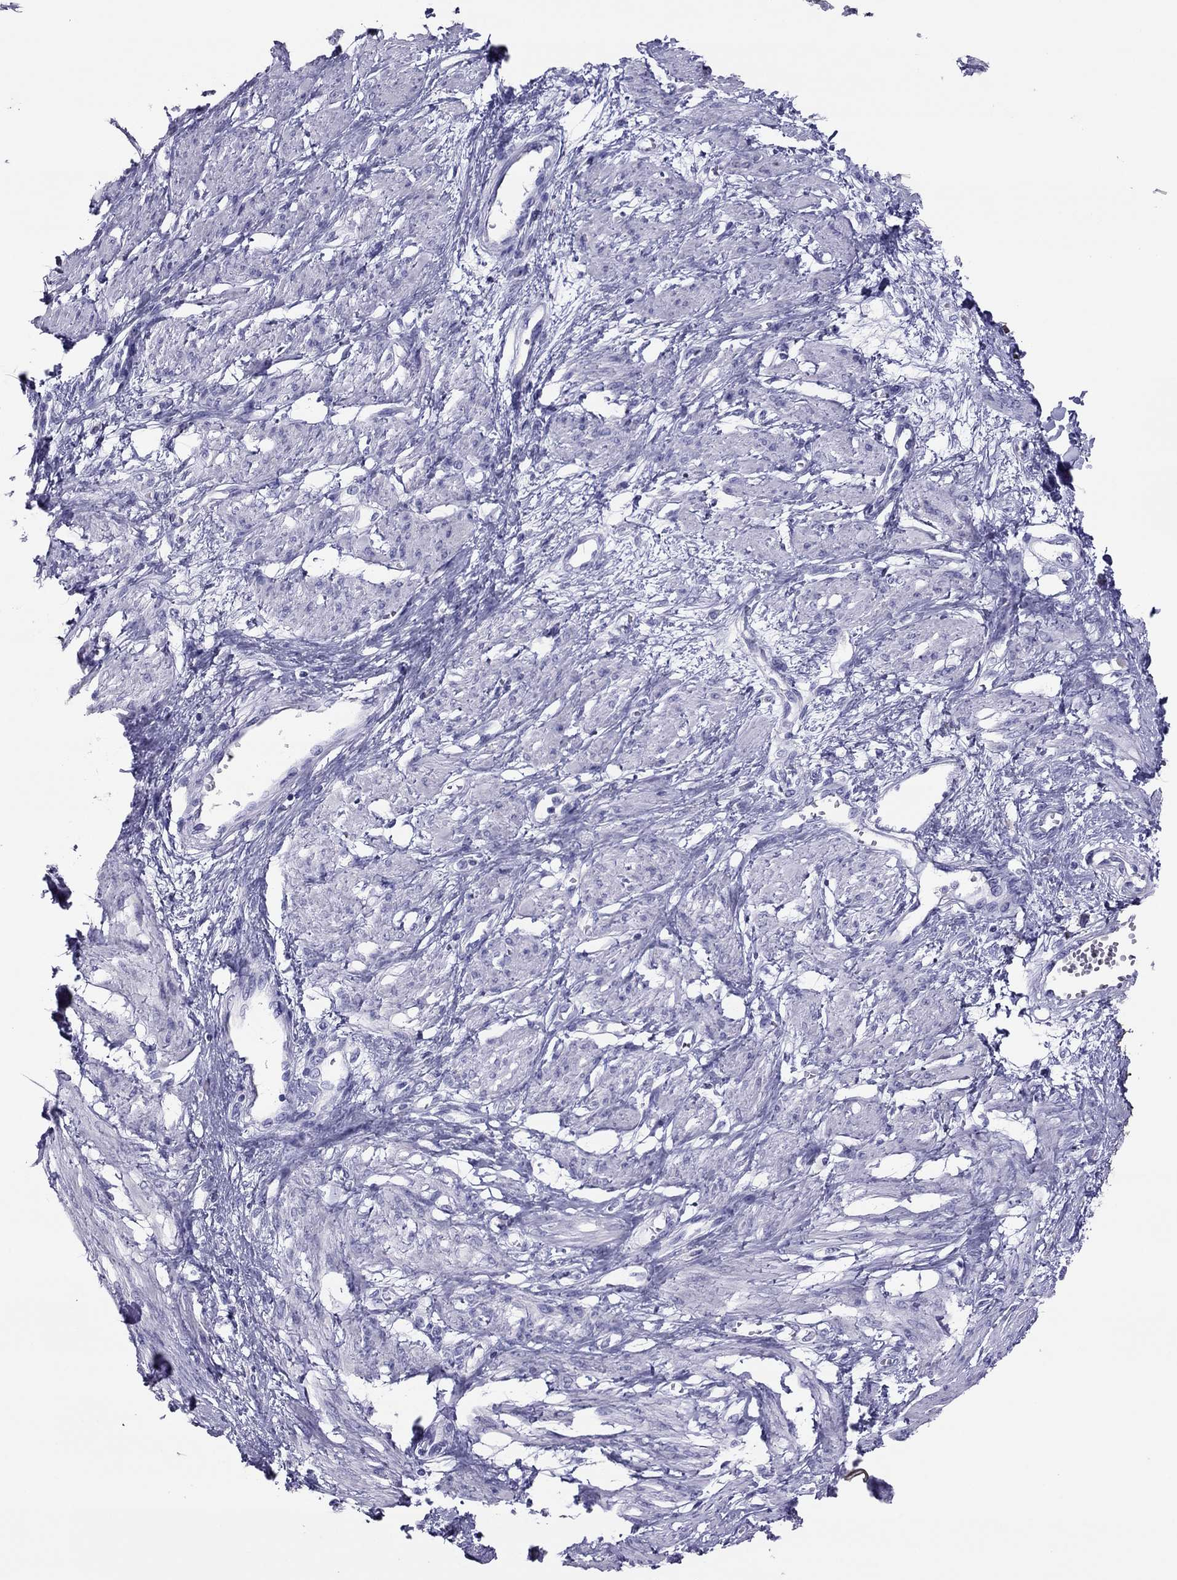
{"staining": {"intensity": "negative", "quantity": "none", "location": "none"}, "tissue": "smooth muscle", "cell_type": "Smooth muscle cells", "image_type": "normal", "snomed": [{"axis": "morphology", "description": "Normal tissue, NOS"}, {"axis": "topography", "description": "Smooth muscle"}, {"axis": "topography", "description": "Uterus"}], "caption": "This is an IHC photomicrograph of unremarkable smooth muscle. There is no positivity in smooth muscle cells.", "gene": "MAEL", "patient": {"sex": "female", "age": 39}}